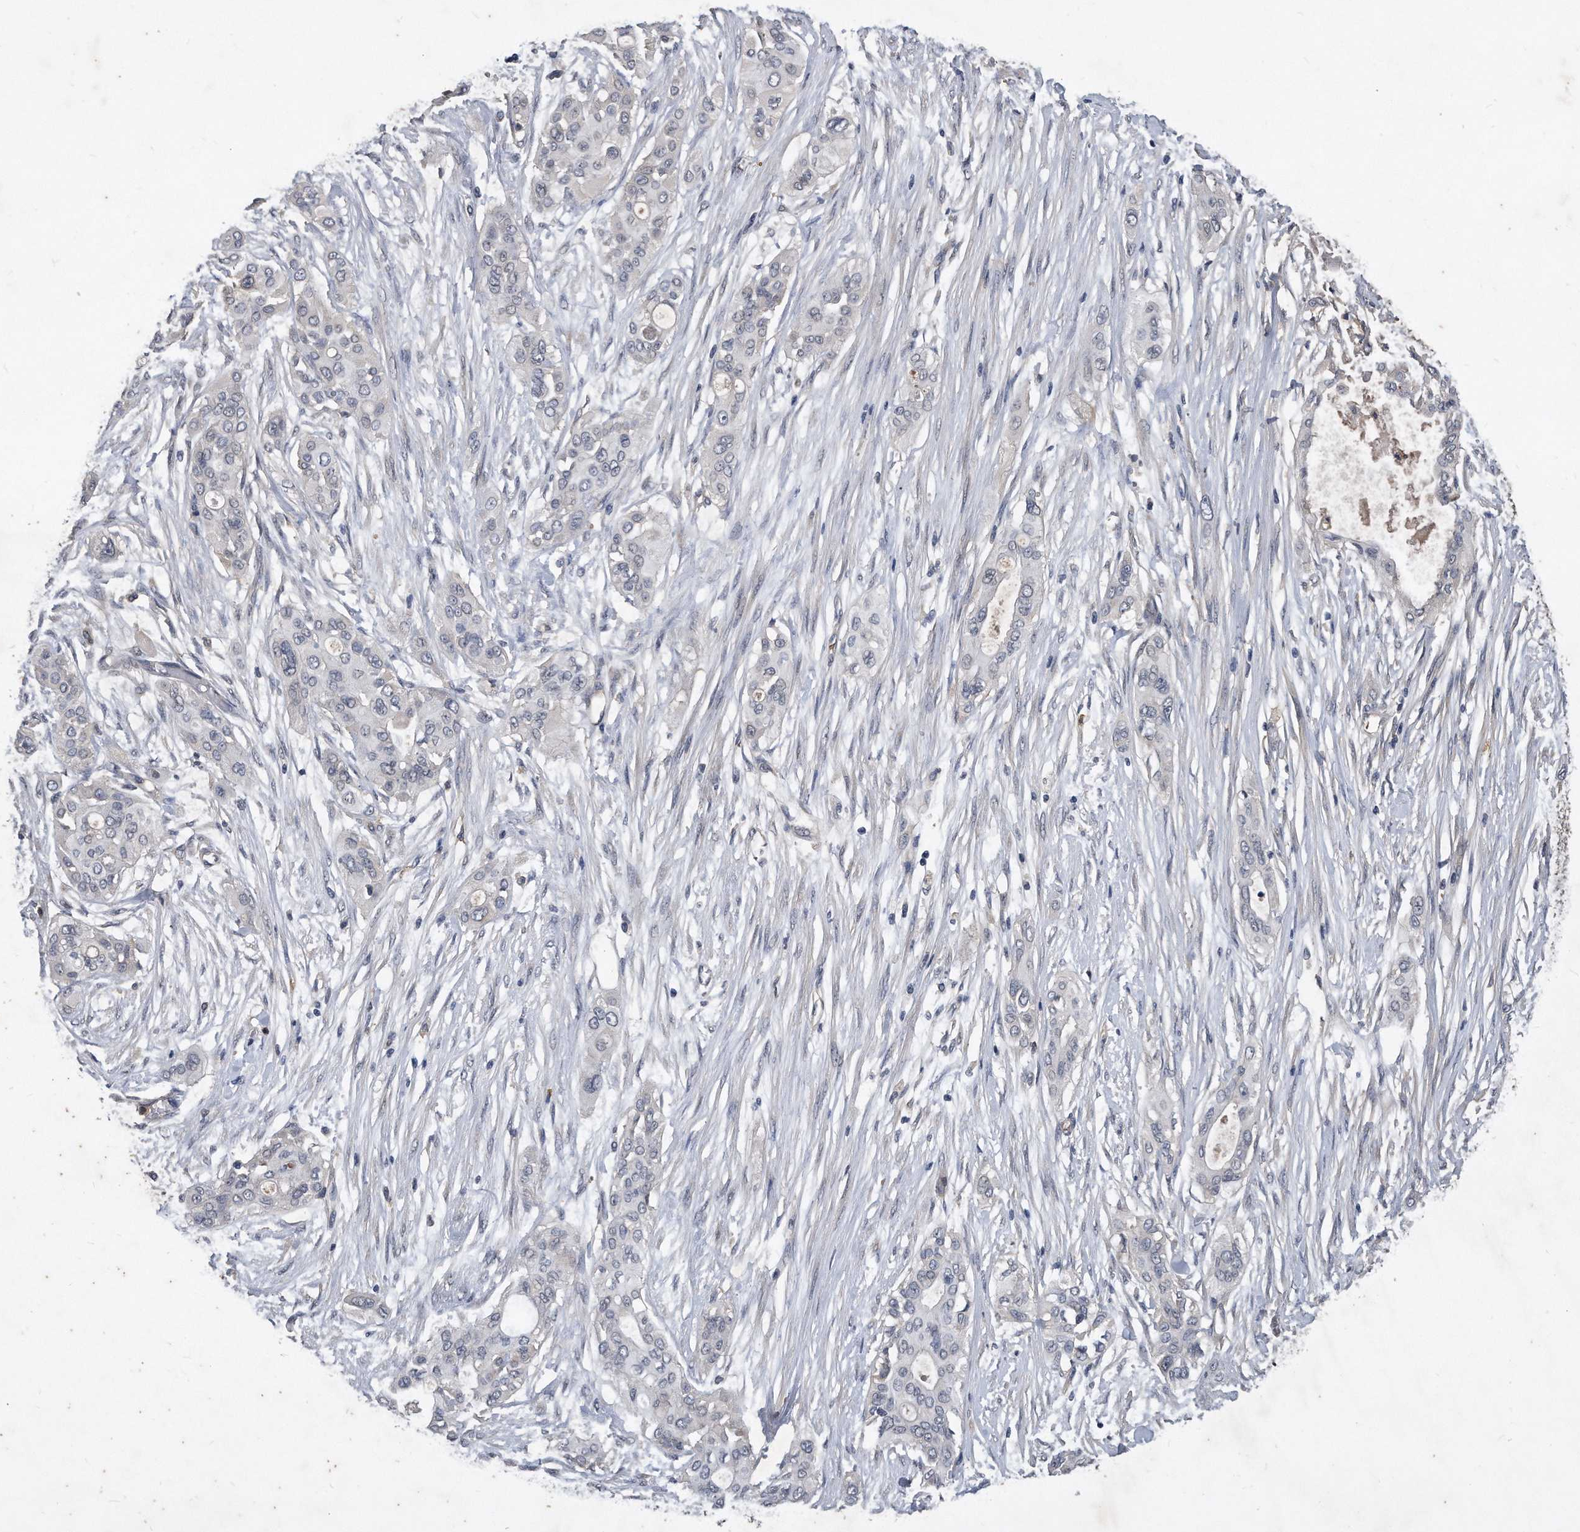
{"staining": {"intensity": "negative", "quantity": "none", "location": "none"}, "tissue": "pancreatic cancer", "cell_type": "Tumor cells", "image_type": "cancer", "snomed": [{"axis": "morphology", "description": "Adenocarcinoma, NOS"}, {"axis": "topography", "description": "Pancreas"}], "caption": "A photomicrograph of pancreatic cancer stained for a protein shows no brown staining in tumor cells.", "gene": "HOMER3", "patient": {"sex": "female", "age": 60}}